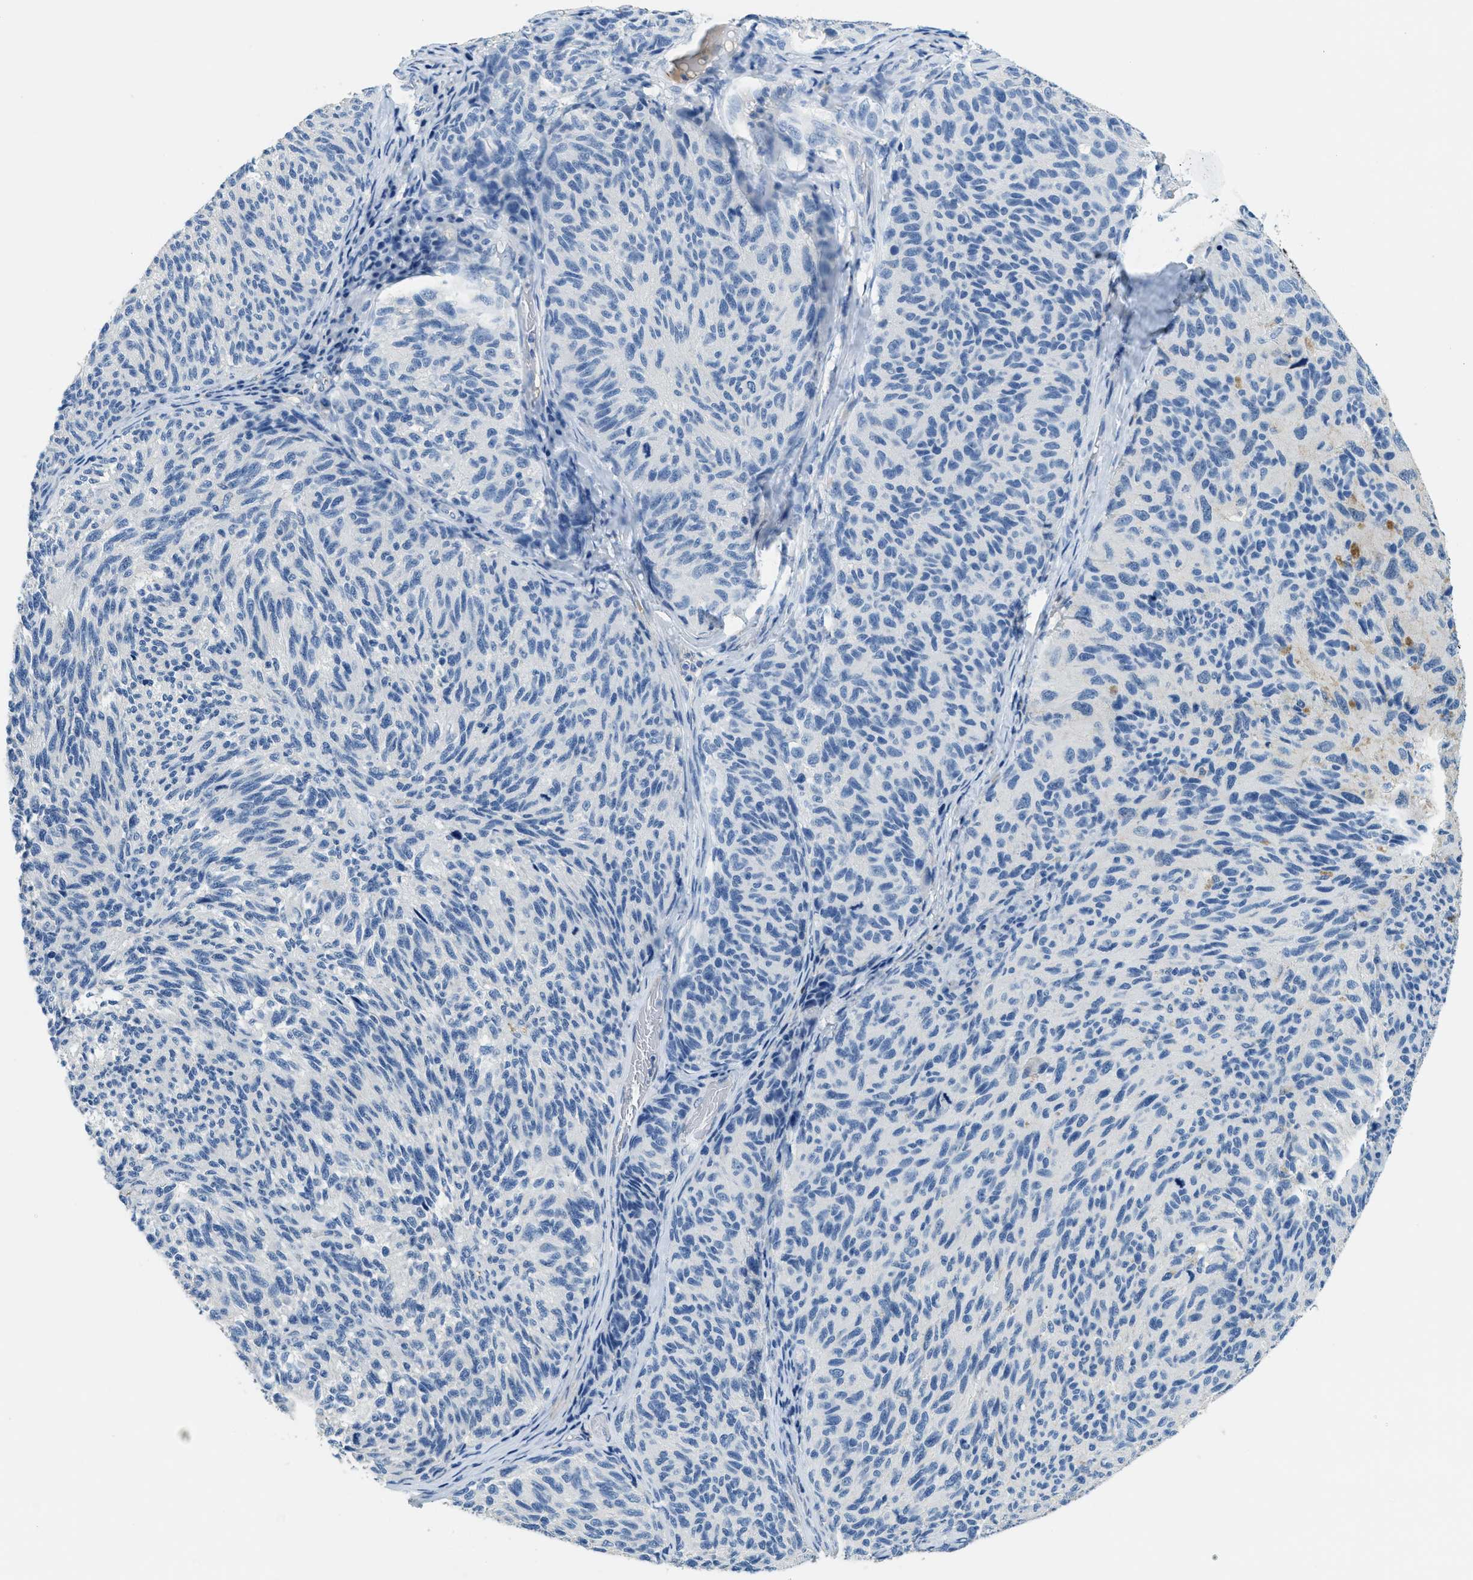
{"staining": {"intensity": "negative", "quantity": "none", "location": "none"}, "tissue": "melanoma", "cell_type": "Tumor cells", "image_type": "cancer", "snomed": [{"axis": "morphology", "description": "Malignant melanoma, NOS"}, {"axis": "topography", "description": "Skin"}], "caption": "Immunohistochemistry of melanoma demonstrates no positivity in tumor cells.", "gene": "A2M", "patient": {"sex": "female", "age": 73}}